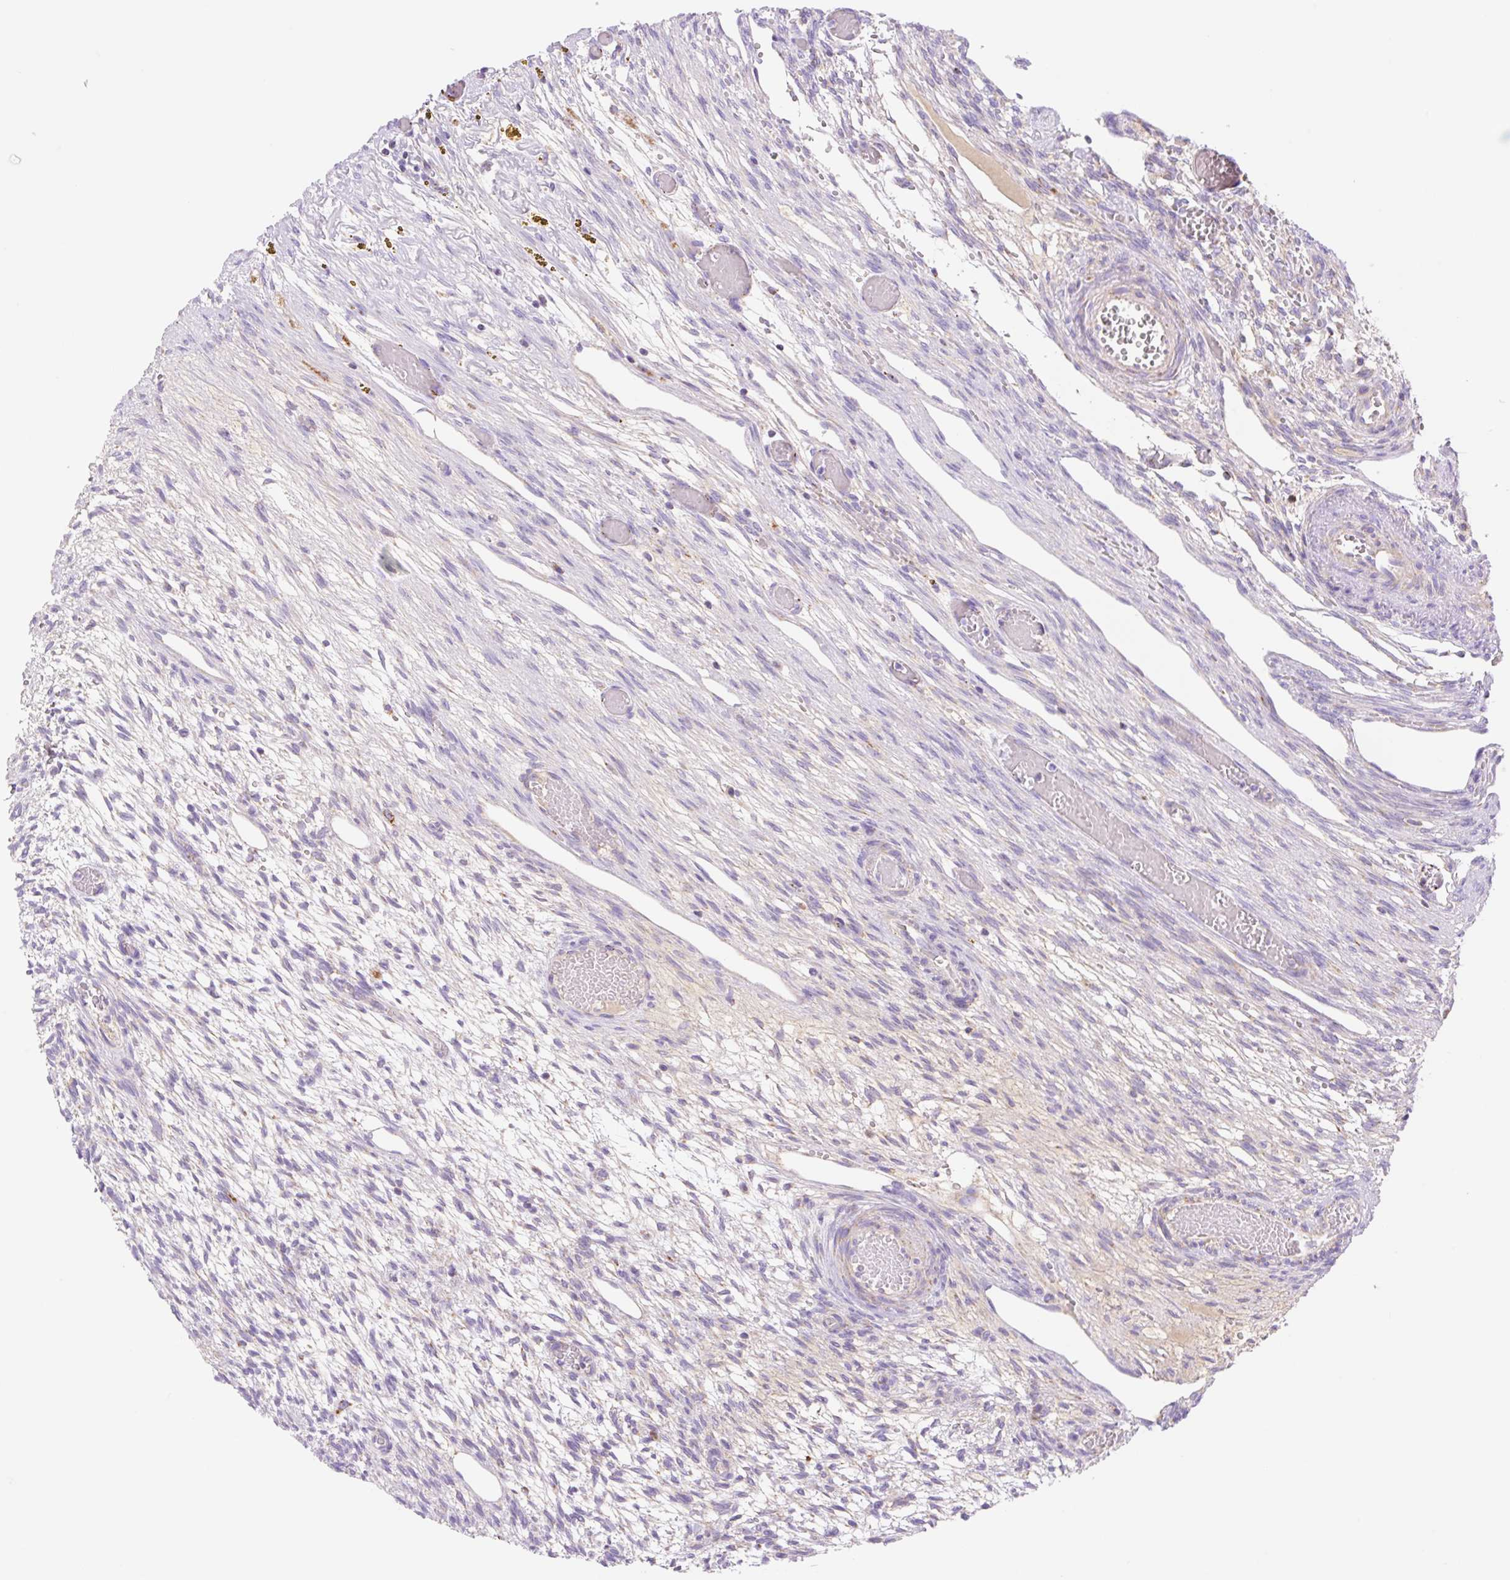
{"staining": {"intensity": "strong", "quantity": "25%-75%", "location": "cytoplasmic/membranous"}, "tissue": "ovary", "cell_type": "Follicle cells", "image_type": "normal", "snomed": [{"axis": "morphology", "description": "Normal tissue, NOS"}, {"axis": "topography", "description": "Ovary"}], "caption": "Immunohistochemistry (DAB) staining of normal ovary demonstrates strong cytoplasmic/membranous protein positivity in about 25%-75% of follicle cells.", "gene": "ETNK2", "patient": {"sex": "female", "age": 67}}